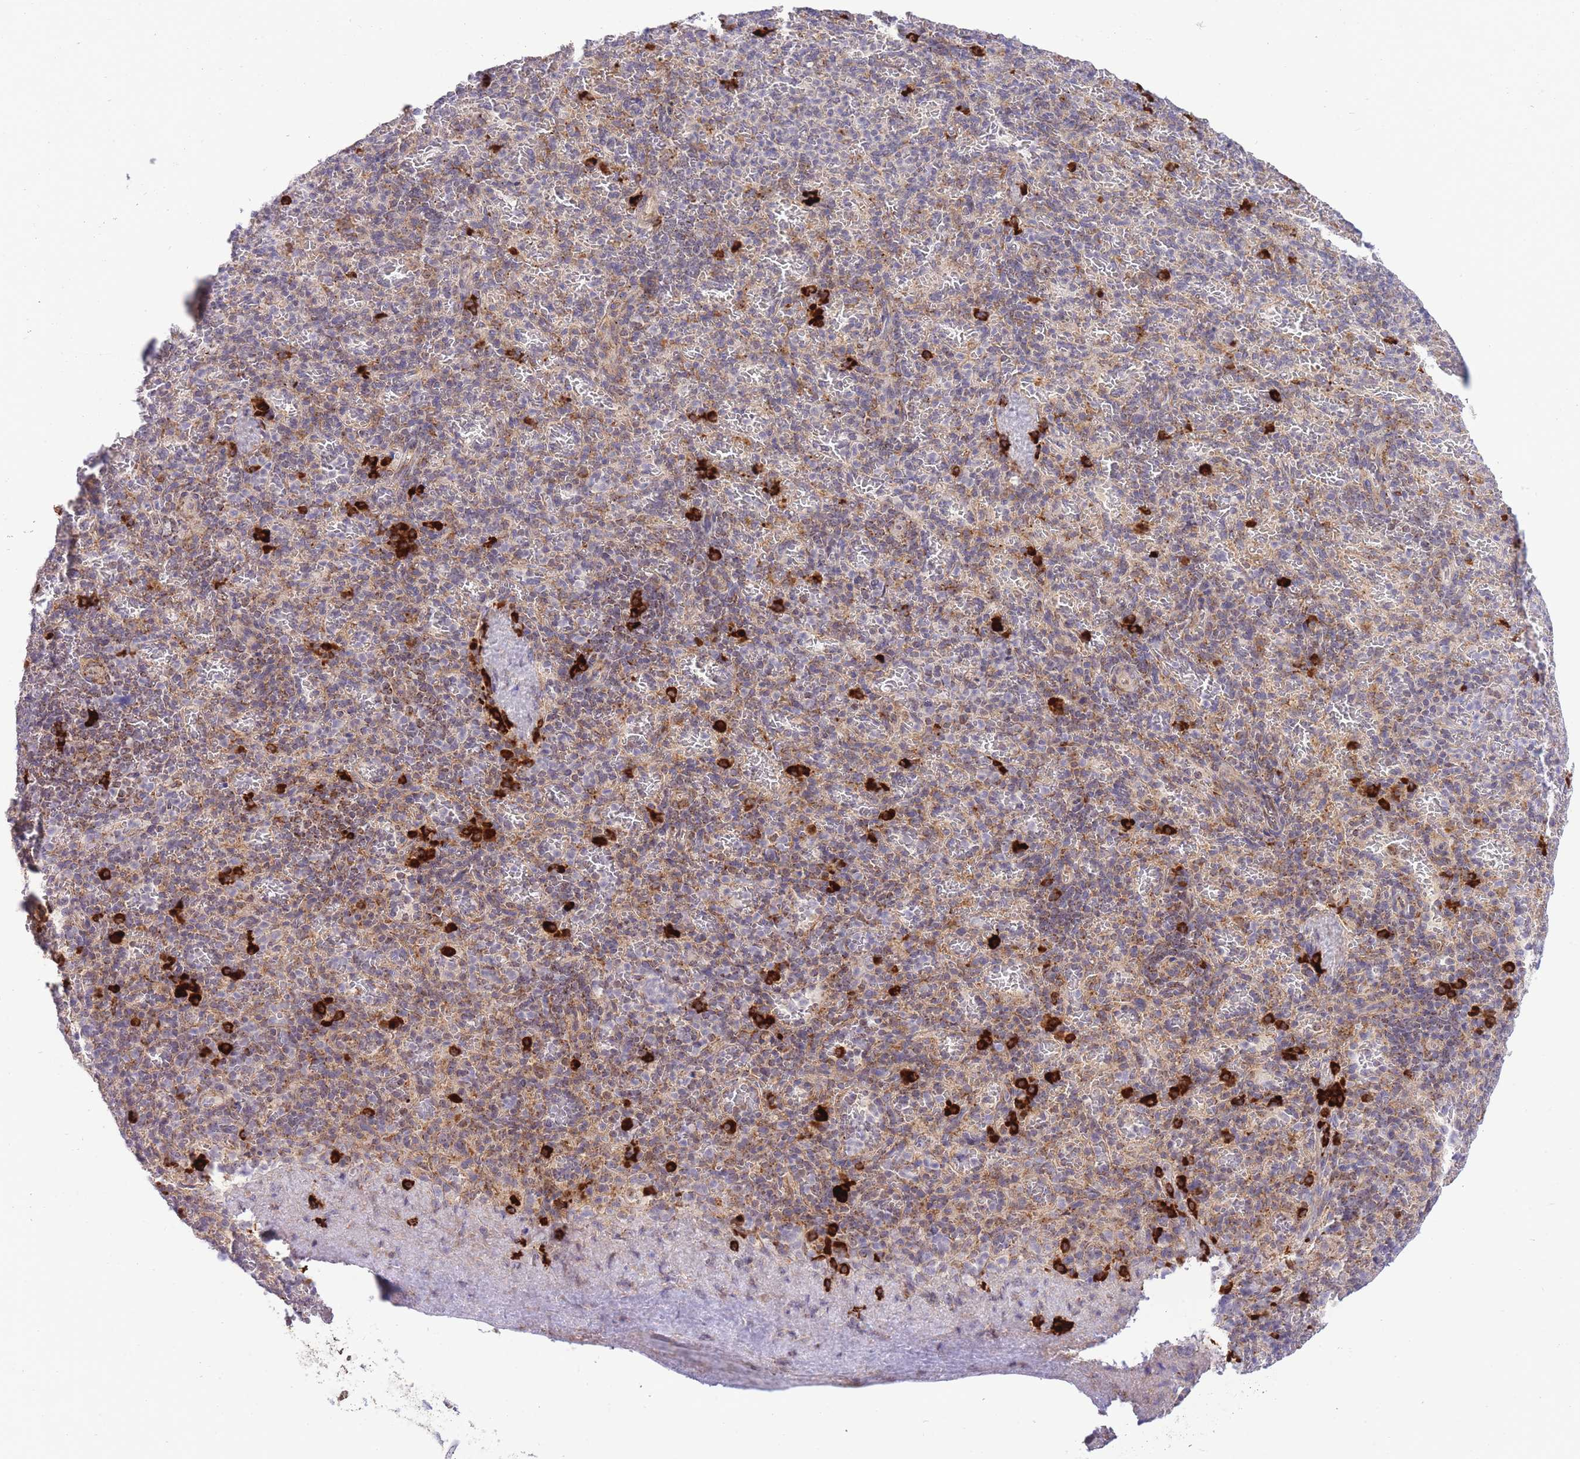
{"staining": {"intensity": "strong", "quantity": "<25%", "location": "cytoplasmic/membranous"}, "tissue": "spleen", "cell_type": "Cells in red pulp", "image_type": "normal", "snomed": [{"axis": "morphology", "description": "Normal tissue, NOS"}, {"axis": "topography", "description": "Spleen"}], "caption": "Spleen stained with immunohistochemistry (IHC) demonstrates strong cytoplasmic/membranous positivity in about <25% of cells in red pulp.", "gene": "EXOSC8", "patient": {"sex": "female", "age": 74}}